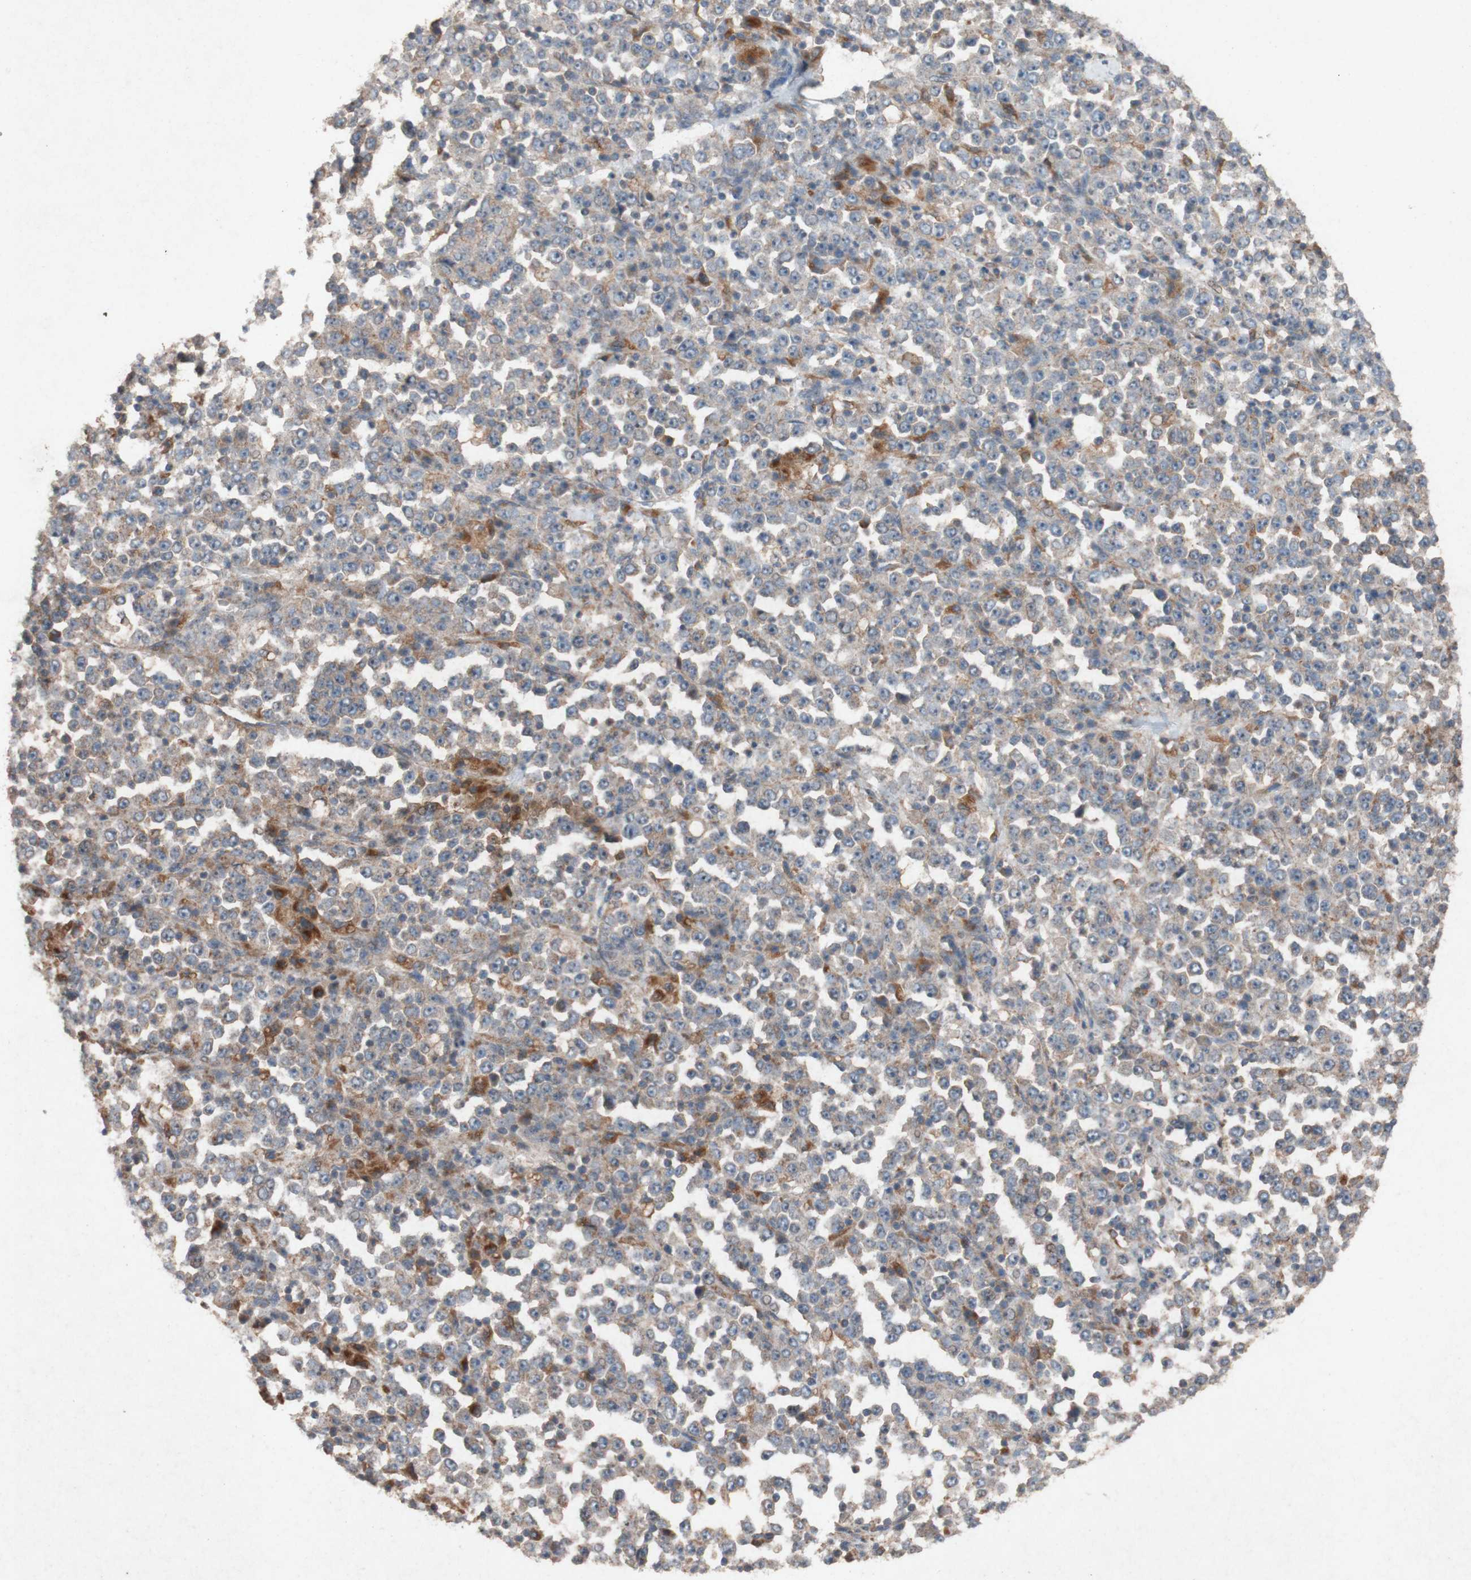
{"staining": {"intensity": "weak", "quantity": "<25%", "location": "cytoplasmic/membranous"}, "tissue": "stomach cancer", "cell_type": "Tumor cells", "image_type": "cancer", "snomed": [{"axis": "morphology", "description": "Normal tissue, NOS"}, {"axis": "morphology", "description": "Adenocarcinoma, NOS"}, {"axis": "topography", "description": "Stomach, upper"}, {"axis": "topography", "description": "Stomach"}], "caption": "Tumor cells are negative for brown protein staining in stomach adenocarcinoma.", "gene": "ATP6V1F", "patient": {"sex": "male", "age": 59}}